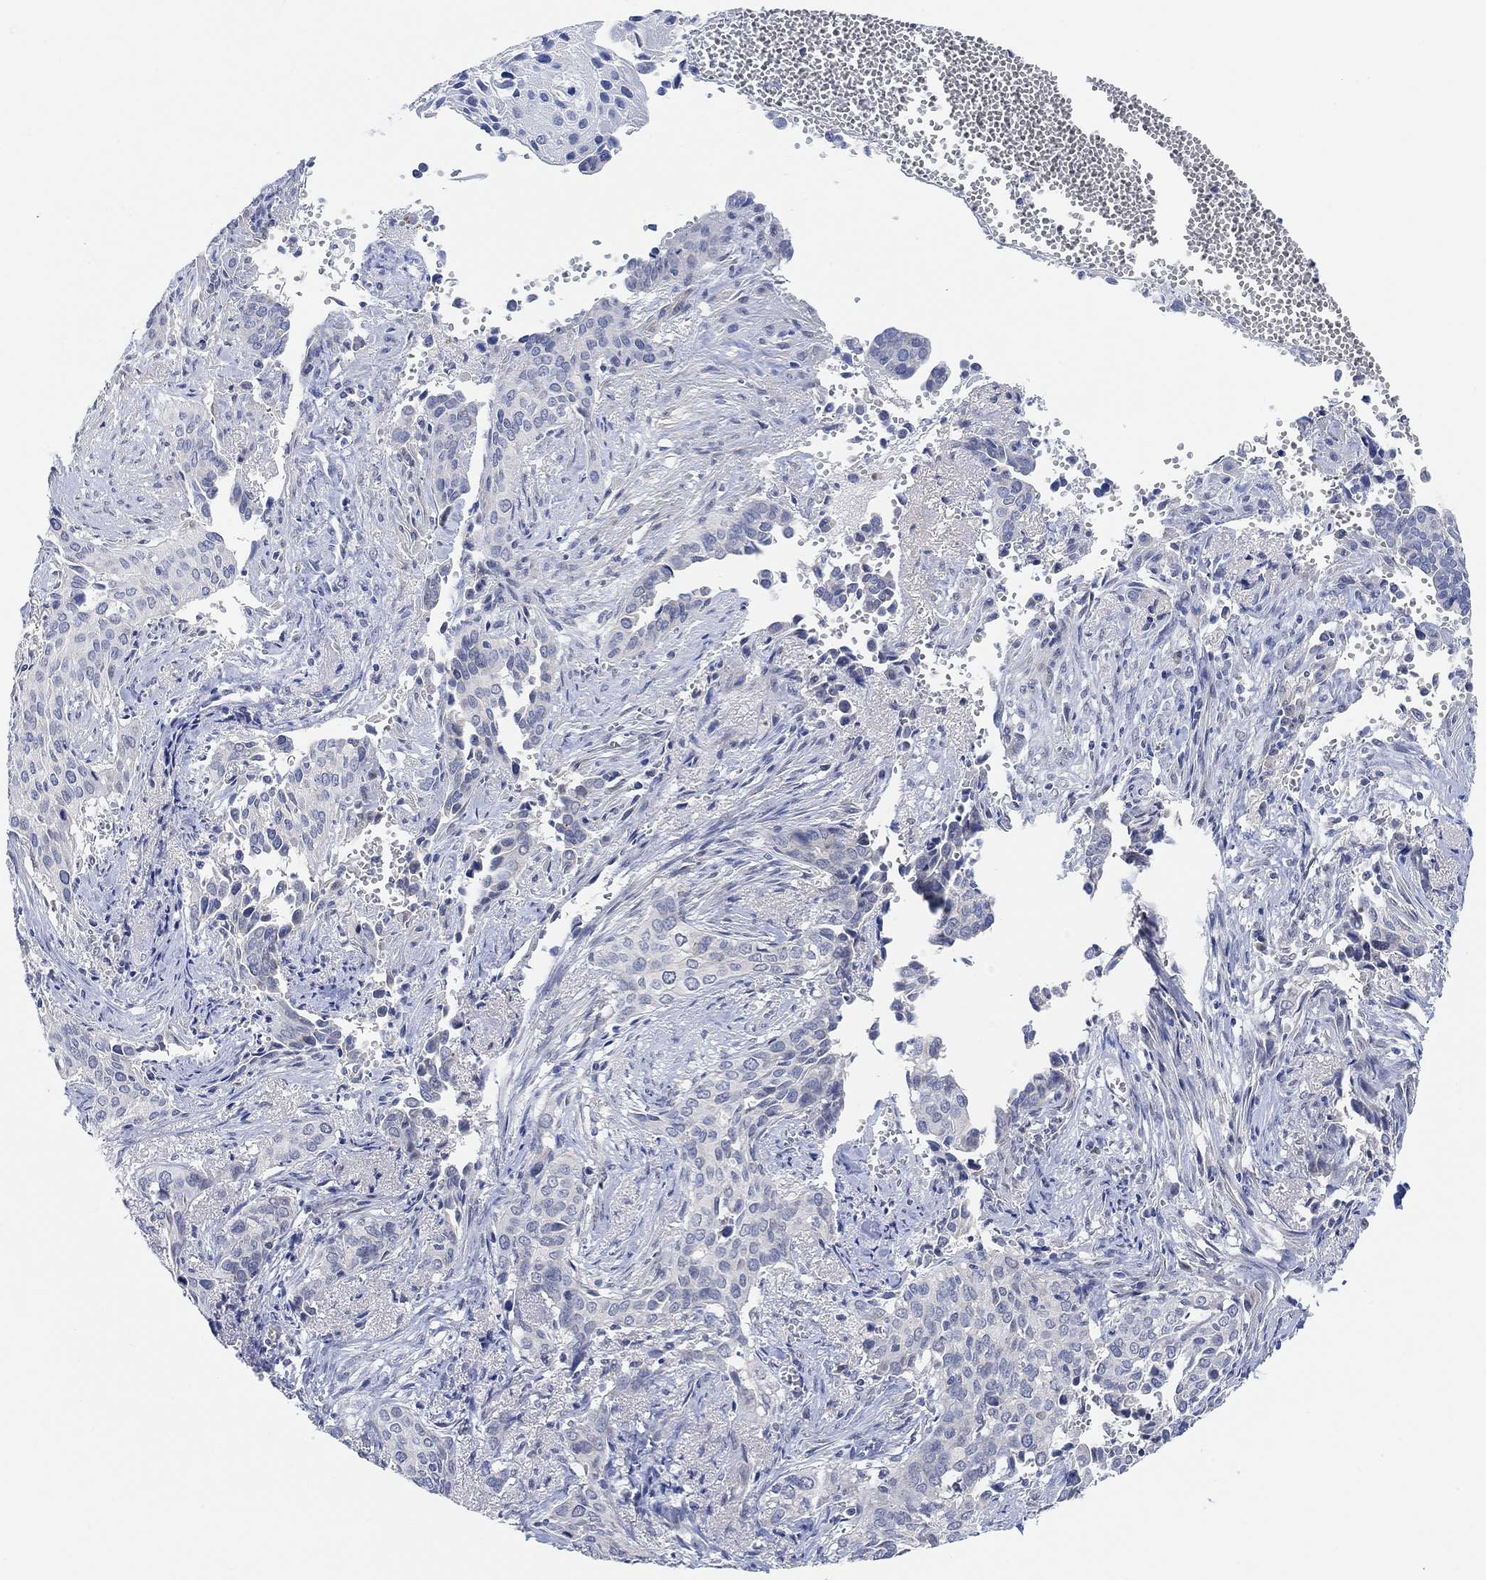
{"staining": {"intensity": "negative", "quantity": "none", "location": "none"}, "tissue": "cervical cancer", "cell_type": "Tumor cells", "image_type": "cancer", "snomed": [{"axis": "morphology", "description": "Squamous cell carcinoma, NOS"}, {"axis": "topography", "description": "Cervix"}], "caption": "This is an IHC image of human cervical cancer. There is no positivity in tumor cells.", "gene": "RIMS1", "patient": {"sex": "female", "age": 29}}